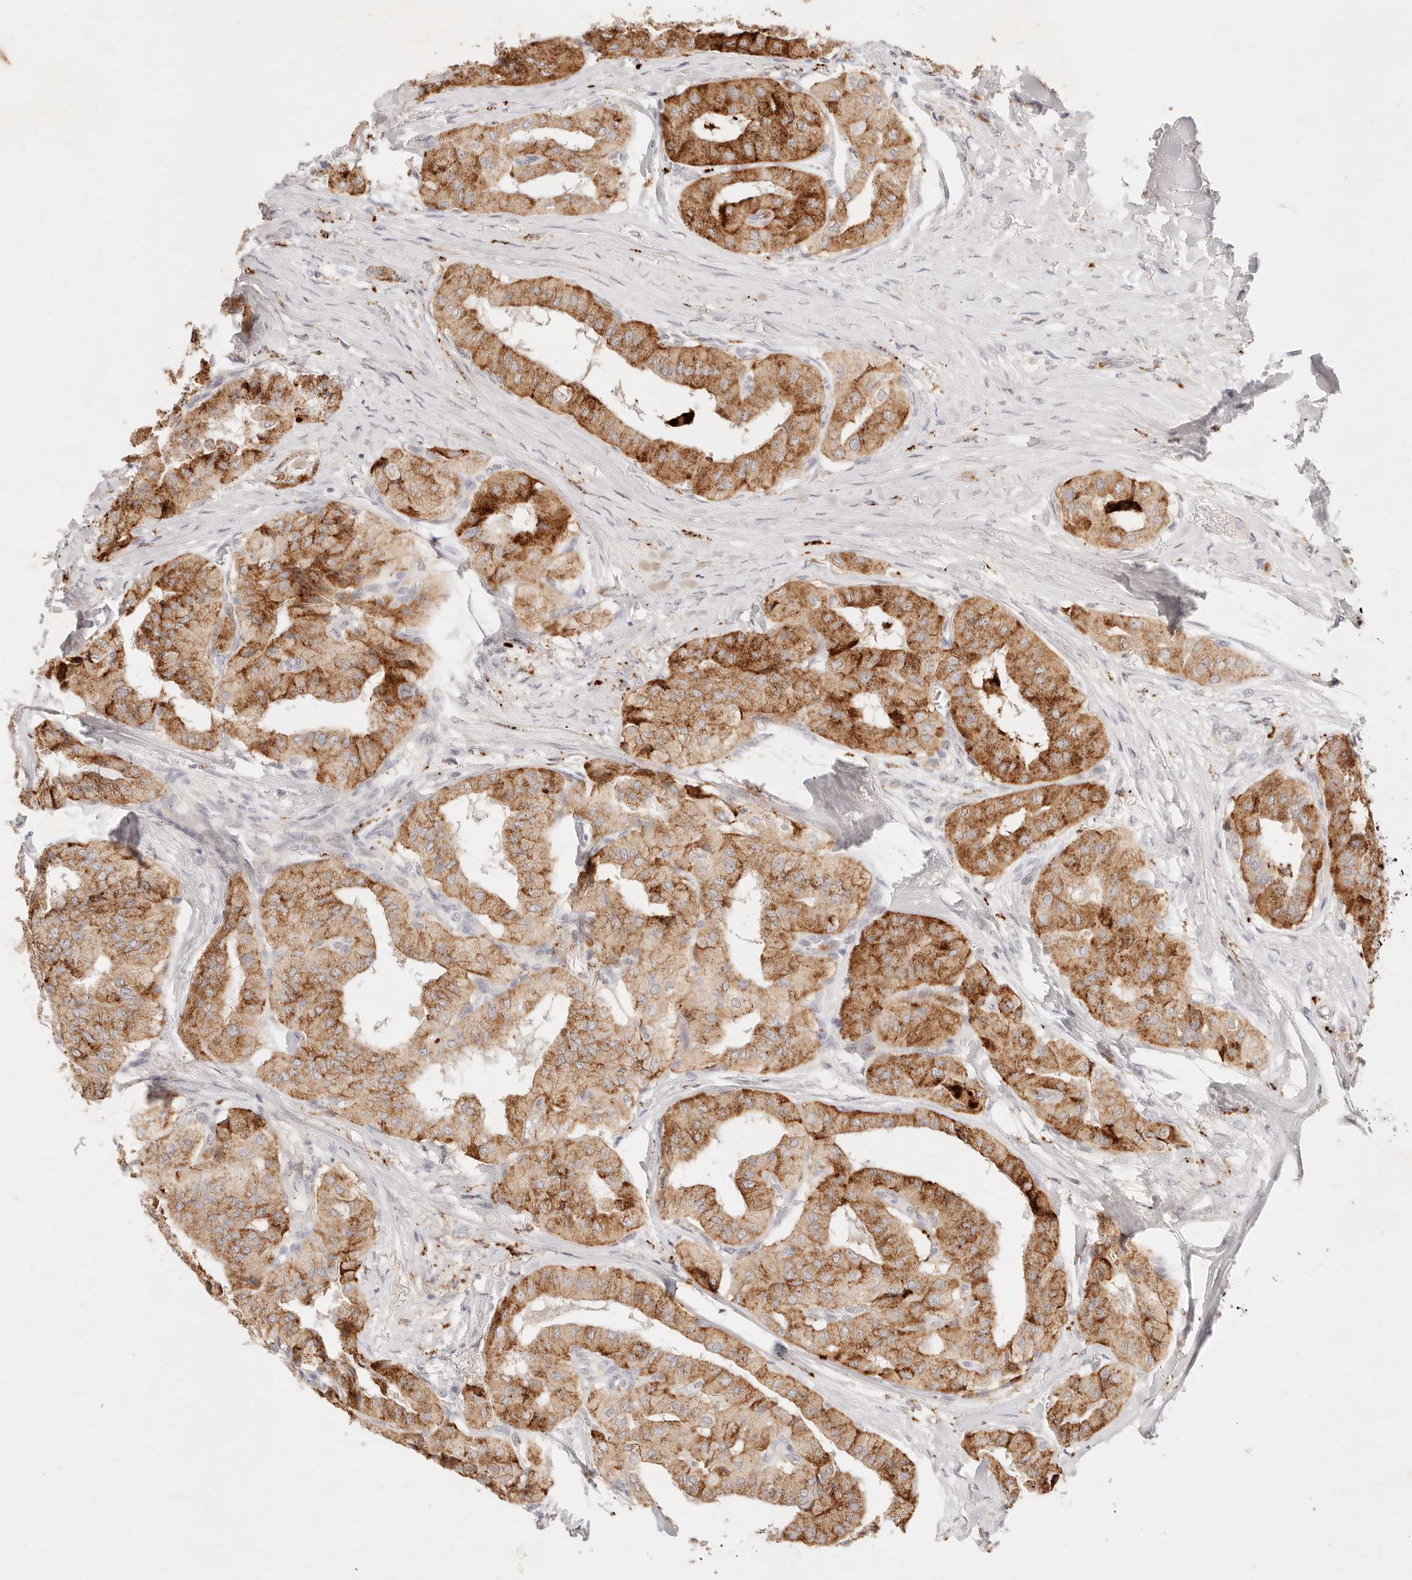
{"staining": {"intensity": "strong", "quantity": ">75%", "location": "cytoplasmic/membranous"}, "tissue": "thyroid cancer", "cell_type": "Tumor cells", "image_type": "cancer", "snomed": [{"axis": "morphology", "description": "Papillary adenocarcinoma, NOS"}, {"axis": "topography", "description": "Thyroid gland"}], "caption": "A micrograph of thyroid papillary adenocarcinoma stained for a protein shows strong cytoplasmic/membranous brown staining in tumor cells. (DAB (3,3'-diaminobenzidine) = brown stain, brightfield microscopy at high magnification).", "gene": "GPR84", "patient": {"sex": "female", "age": 59}}